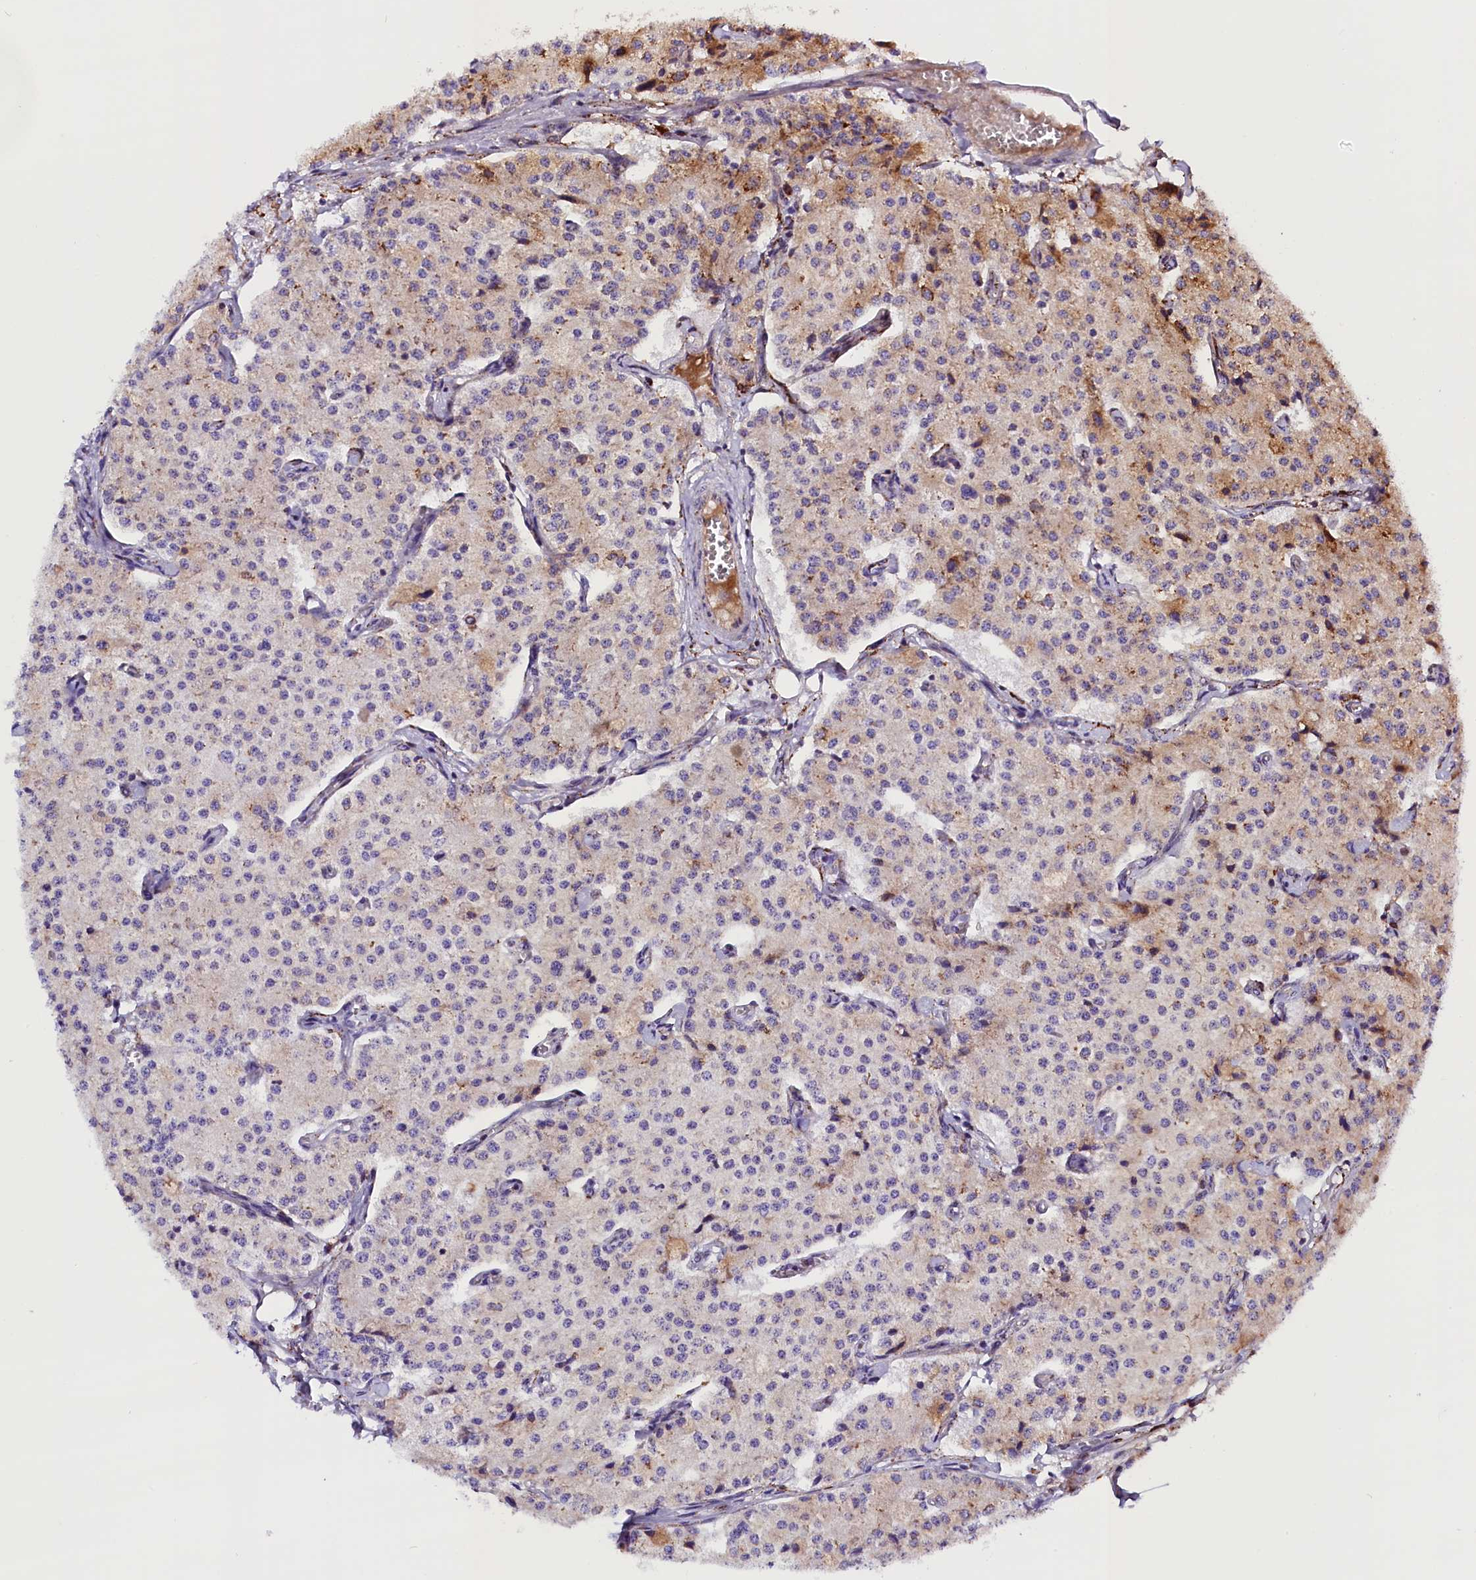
{"staining": {"intensity": "negative", "quantity": "none", "location": "none"}, "tissue": "carcinoid", "cell_type": "Tumor cells", "image_type": "cancer", "snomed": [{"axis": "morphology", "description": "Carcinoid, malignant, NOS"}, {"axis": "topography", "description": "Colon"}], "caption": "Photomicrograph shows no protein positivity in tumor cells of malignant carcinoid tissue. The staining is performed using DAB (3,3'-diaminobenzidine) brown chromogen with nuclei counter-stained in using hematoxylin.", "gene": "CMTR2", "patient": {"sex": "female", "age": 52}}